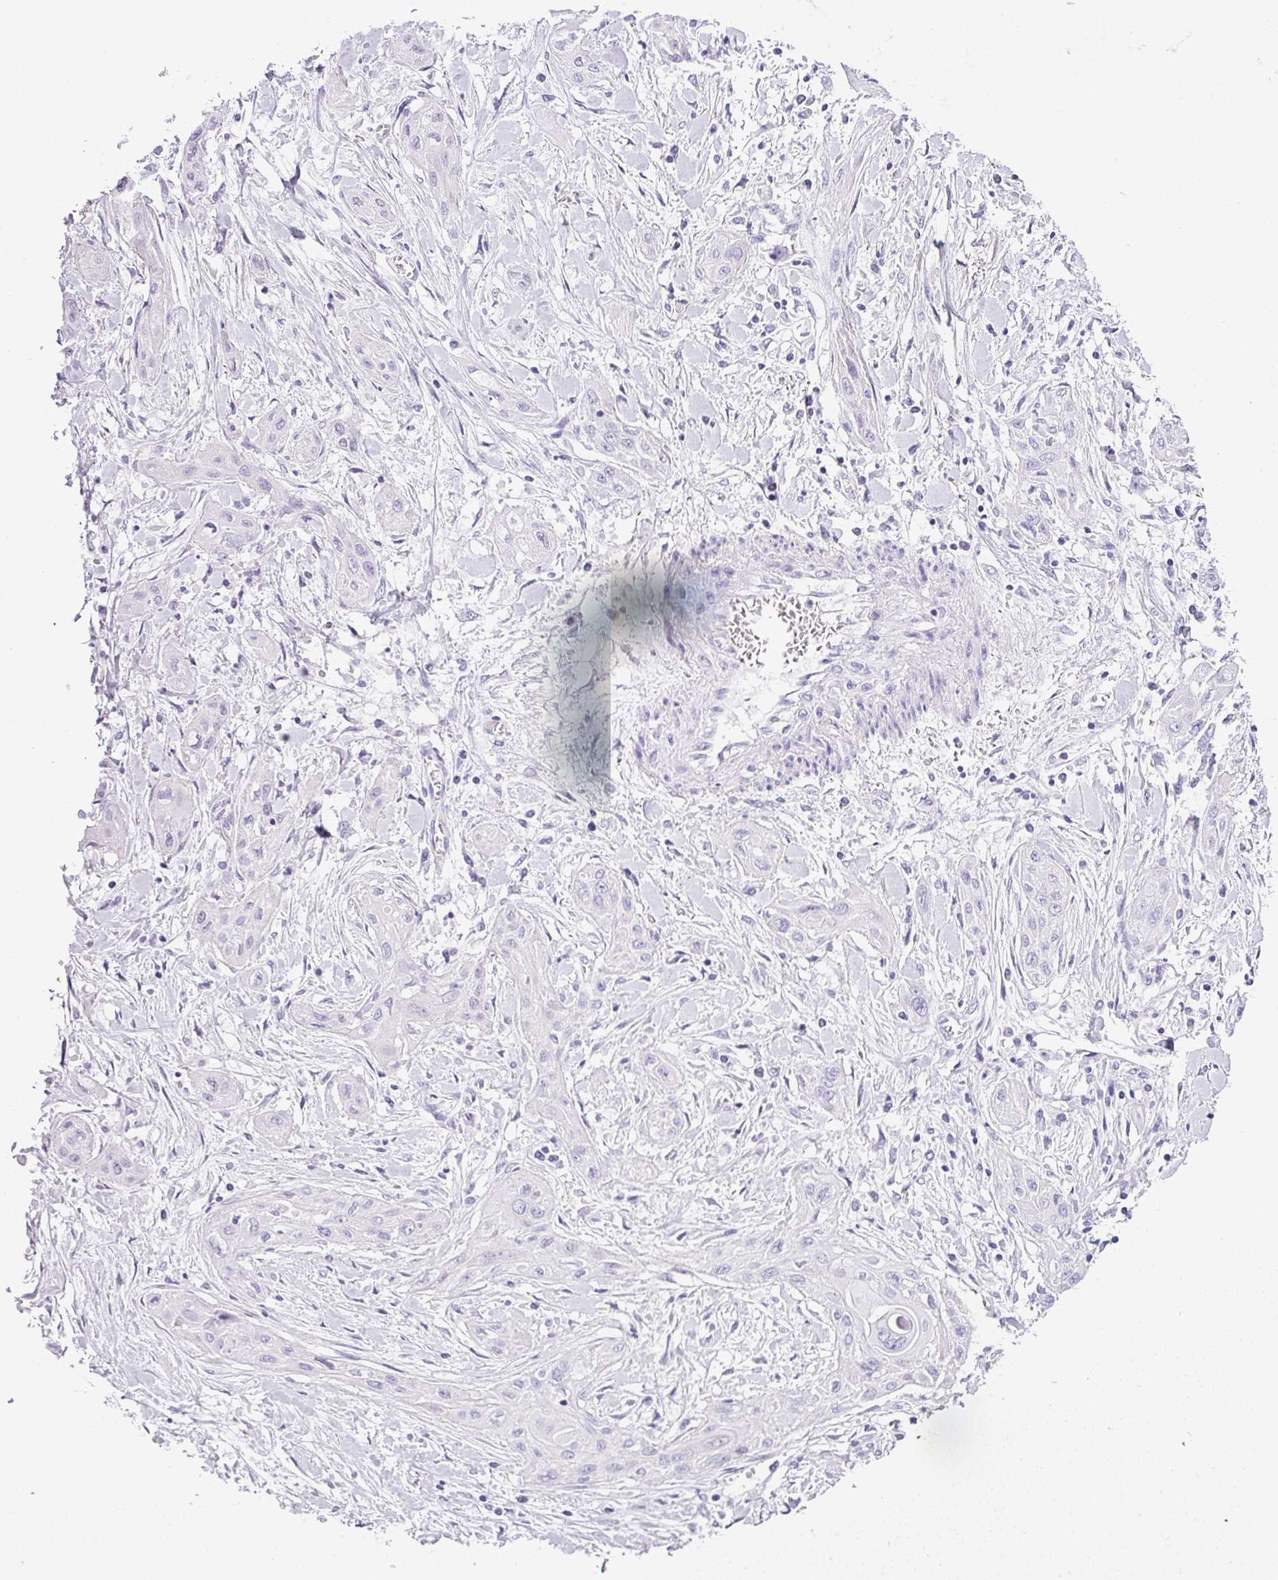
{"staining": {"intensity": "negative", "quantity": "none", "location": "none"}, "tissue": "lung cancer", "cell_type": "Tumor cells", "image_type": "cancer", "snomed": [{"axis": "morphology", "description": "Squamous cell carcinoma, NOS"}, {"axis": "topography", "description": "Lung"}], "caption": "Lung squamous cell carcinoma was stained to show a protein in brown. There is no significant expression in tumor cells.", "gene": "VCY1B", "patient": {"sex": "female", "age": 47}}